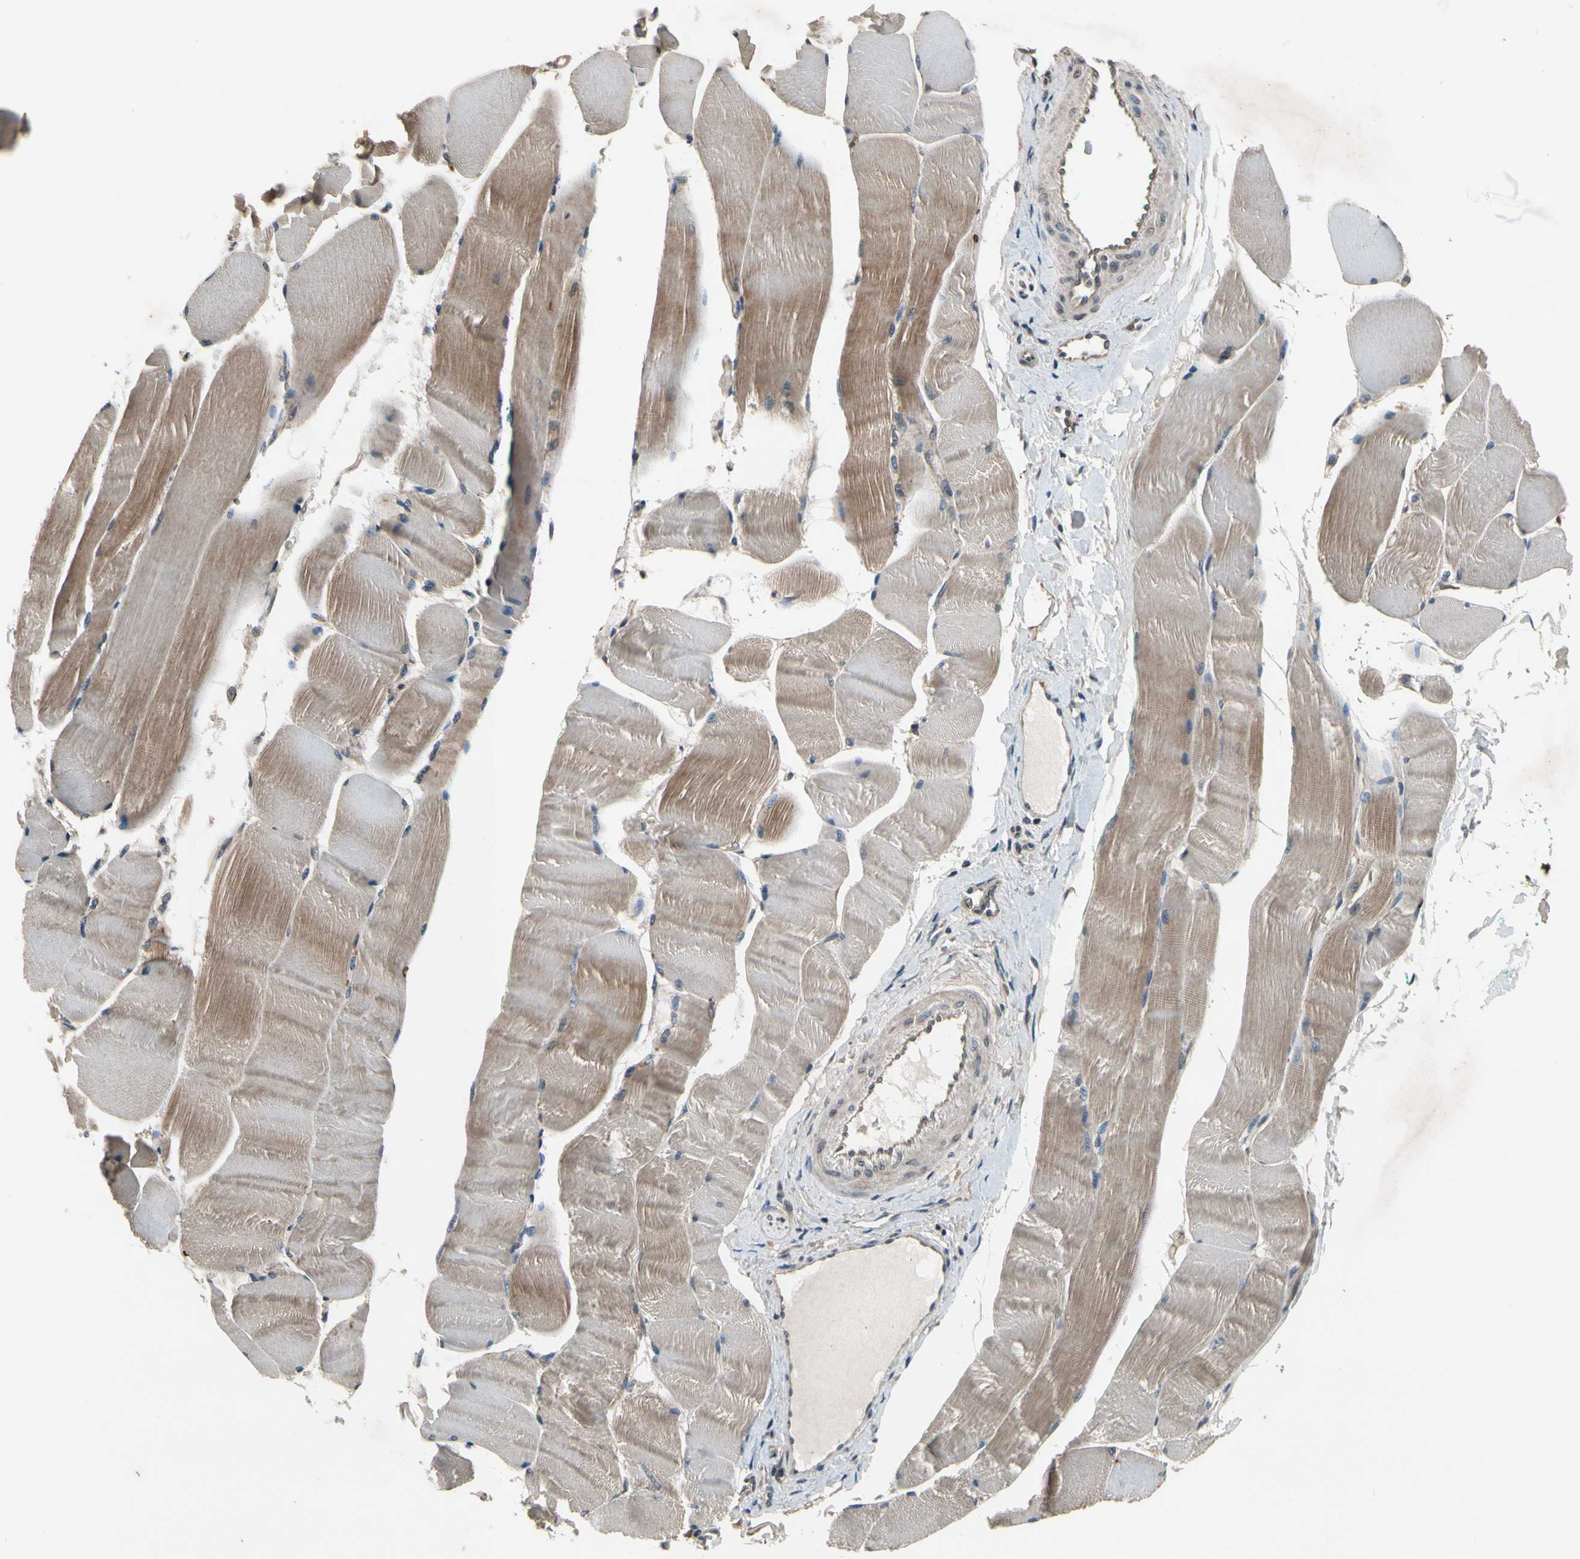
{"staining": {"intensity": "moderate", "quantity": "25%-75%", "location": "cytoplasmic/membranous"}, "tissue": "skeletal muscle", "cell_type": "Myocytes", "image_type": "normal", "snomed": [{"axis": "morphology", "description": "Normal tissue, NOS"}, {"axis": "morphology", "description": "Squamous cell carcinoma, NOS"}, {"axis": "topography", "description": "Skeletal muscle"}], "caption": "IHC of normal human skeletal muscle displays medium levels of moderate cytoplasmic/membranous staining in approximately 25%-75% of myocytes.", "gene": "MBTPS2", "patient": {"sex": "male", "age": 51}}